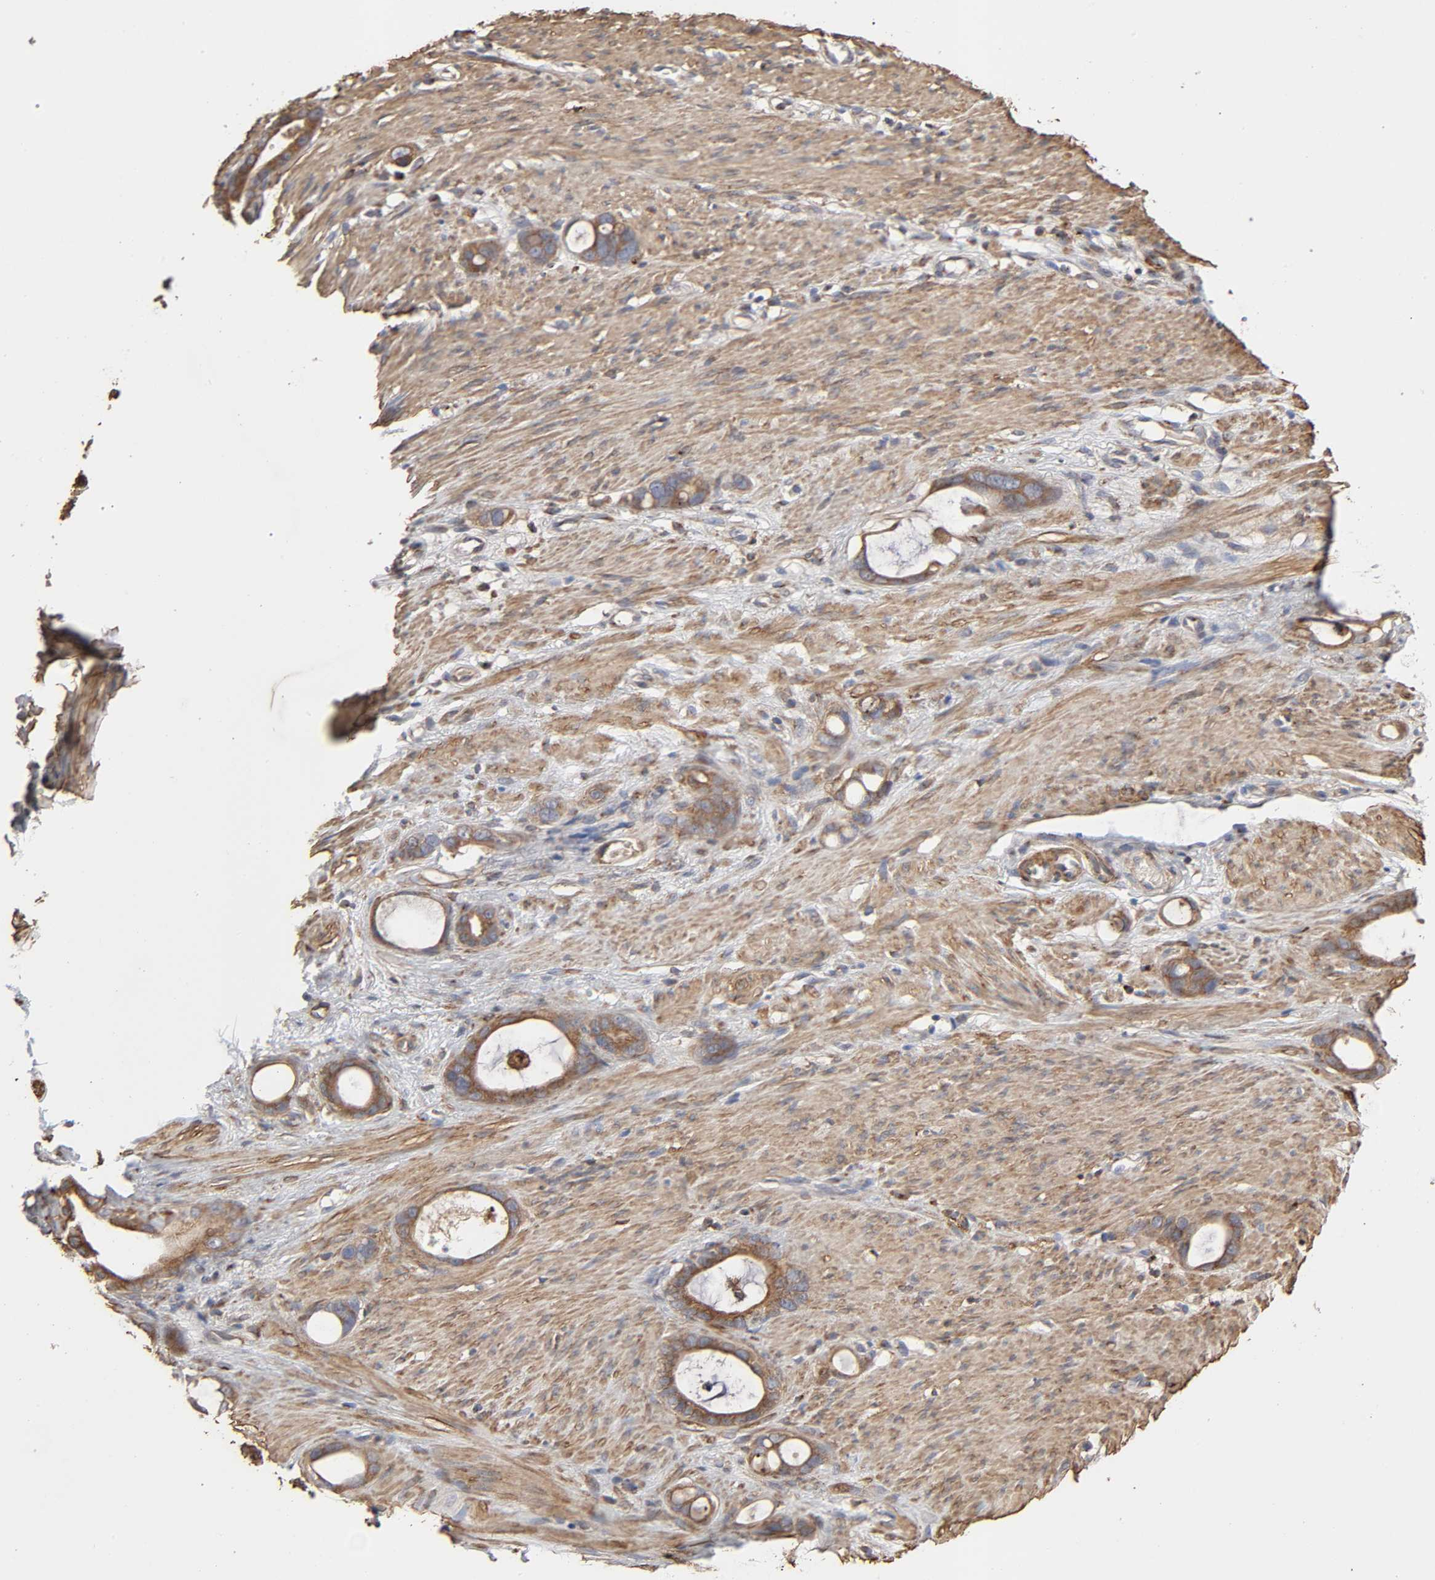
{"staining": {"intensity": "moderate", "quantity": ">75%", "location": "cytoplasmic/membranous"}, "tissue": "stomach cancer", "cell_type": "Tumor cells", "image_type": "cancer", "snomed": [{"axis": "morphology", "description": "Adenocarcinoma, NOS"}, {"axis": "topography", "description": "Stomach"}], "caption": "A histopathology image of stomach adenocarcinoma stained for a protein reveals moderate cytoplasmic/membranous brown staining in tumor cells.", "gene": "GNPTG", "patient": {"sex": "female", "age": 75}}